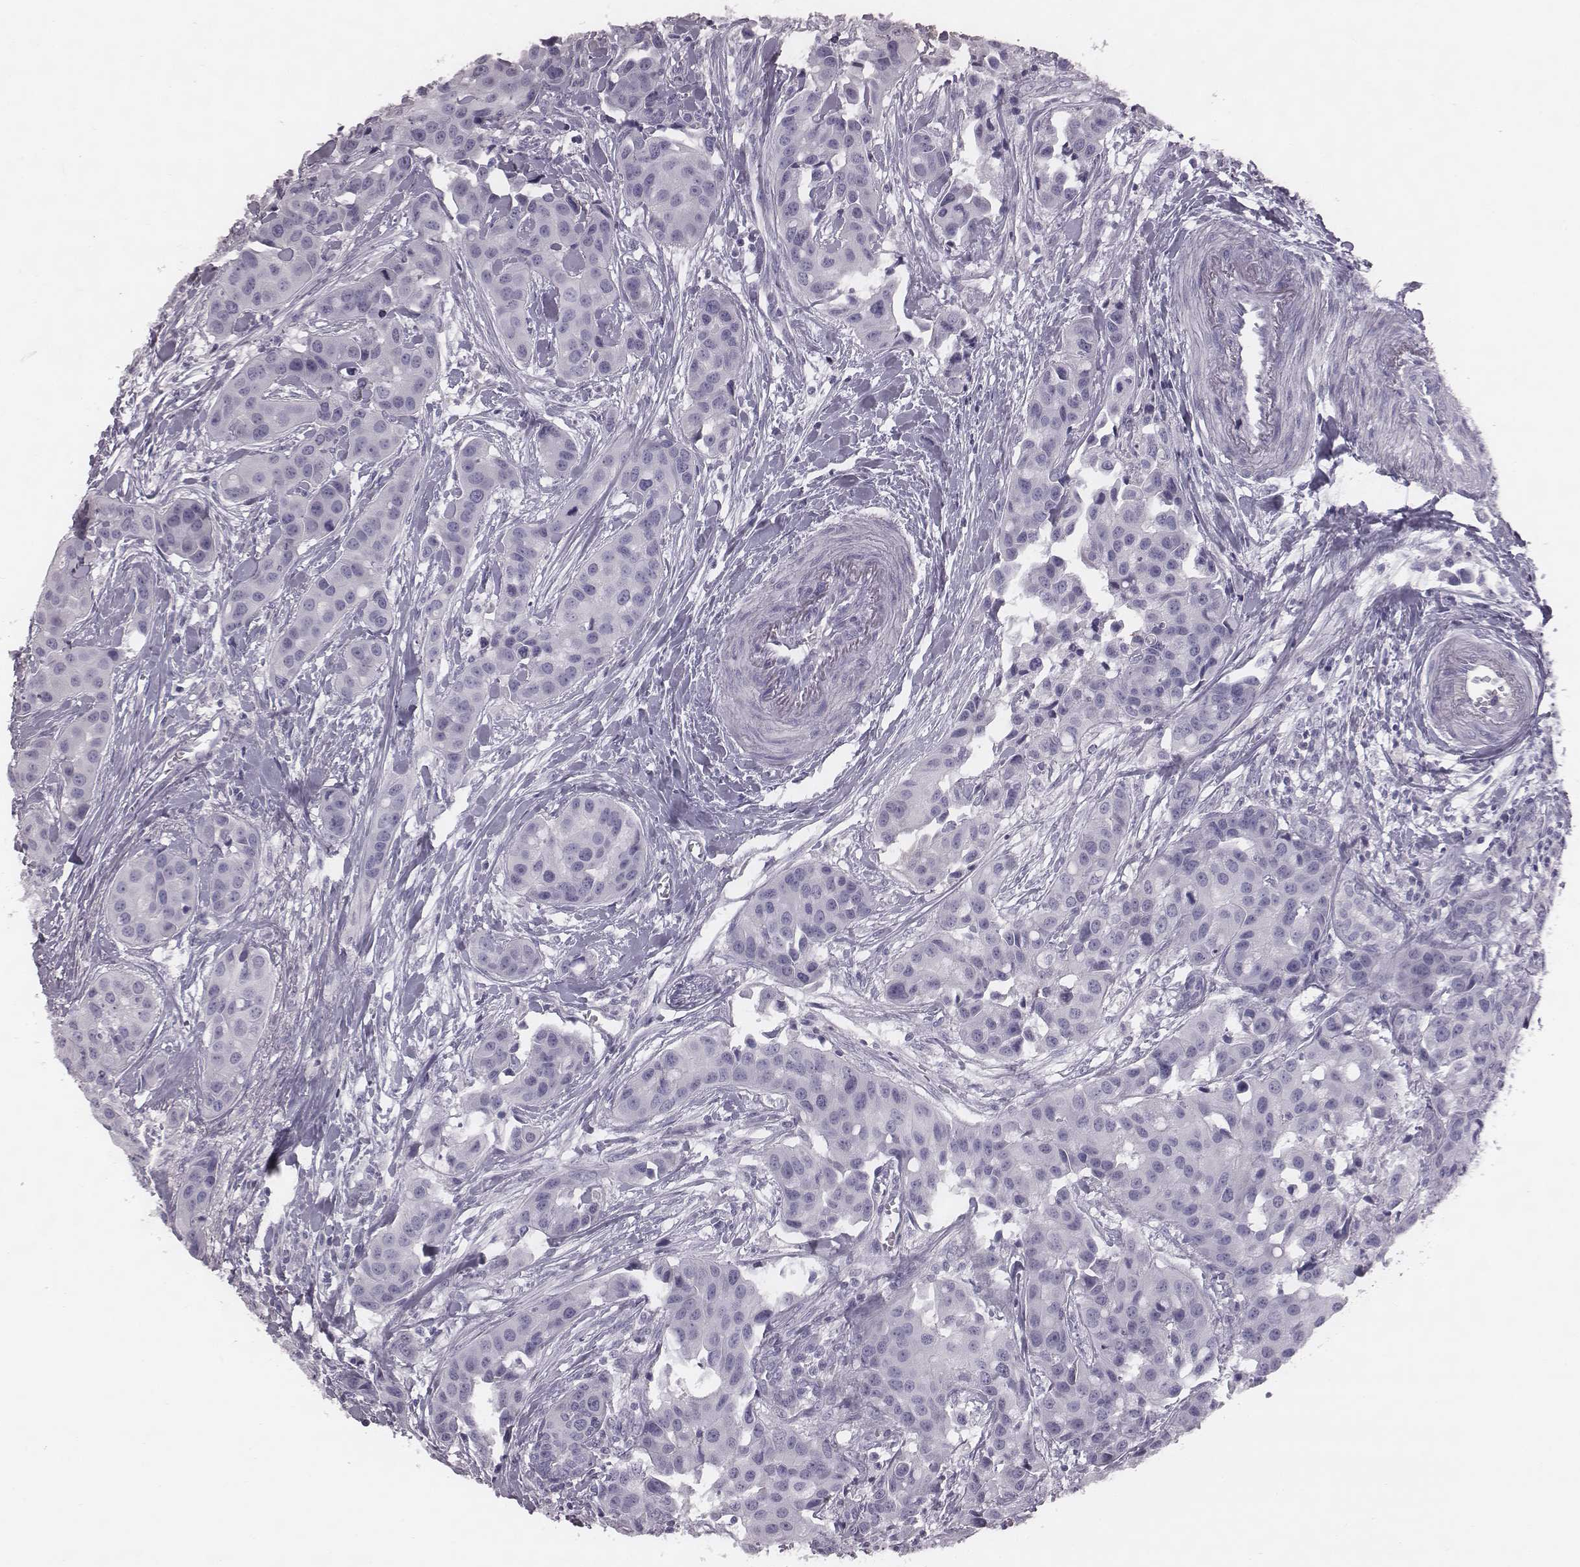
{"staining": {"intensity": "negative", "quantity": "none", "location": "none"}, "tissue": "head and neck cancer", "cell_type": "Tumor cells", "image_type": "cancer", "snomed": [{"axis": "morphology", "description": "Adenocarcinoma, NOS"}, {"axis": "topography", "description": "Head-Neck"}], "caption": "Immunohistochemistry photomicrograph of human head and neck cancer (adenocarcinoma) stained for a protein (brown), which demonstrates no expression in tumor cells. (Immunohistochemistry, brightfield microscopy, high magnification).", "gene": "PDE8B", "patient": {"sex": "male", "age": 76}}